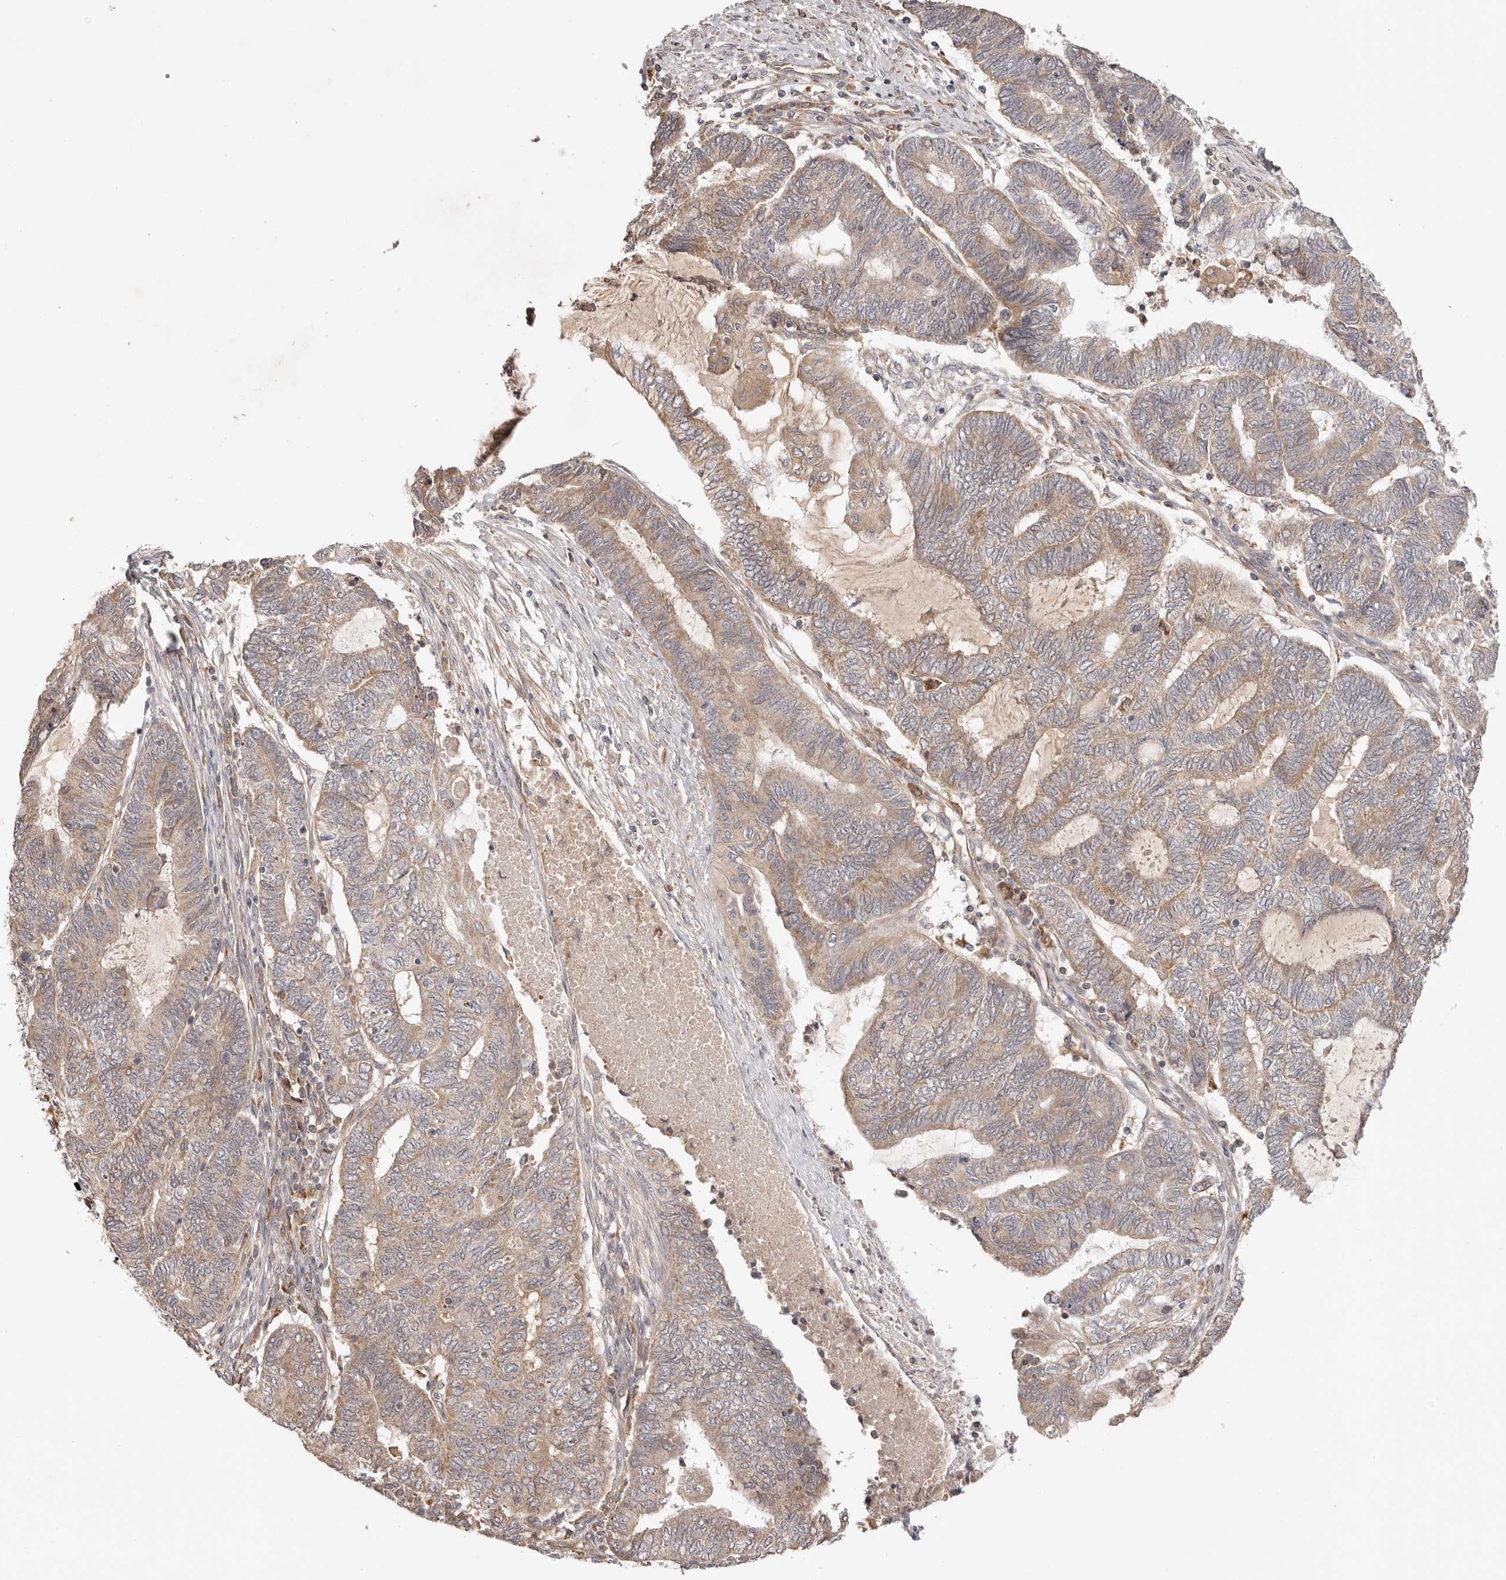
{"staining": {"intensity": "weak", "quantity": "25%-75%", "location": "cytoplasmic/membranous"}, "tissue": "endometrial cancer", "cell_type": "Tumor cells", "image_type": "cancer", "snomed": [{"axis": "morphology", "description": "Adenocarcinoma, NOS"}, {"axis": "topography", "description": "Uterus"}, {"axis": "topography", "description": "Endometrium"}], "caption": "There is low levels of weak cytoplasmic/membranous positivity in tumor cells of endometrial cancer, as demonstrated by immunohistochemical staining (brown color).", "gene": "UBR2", "patient": {"sex": "female", "age": 70}}